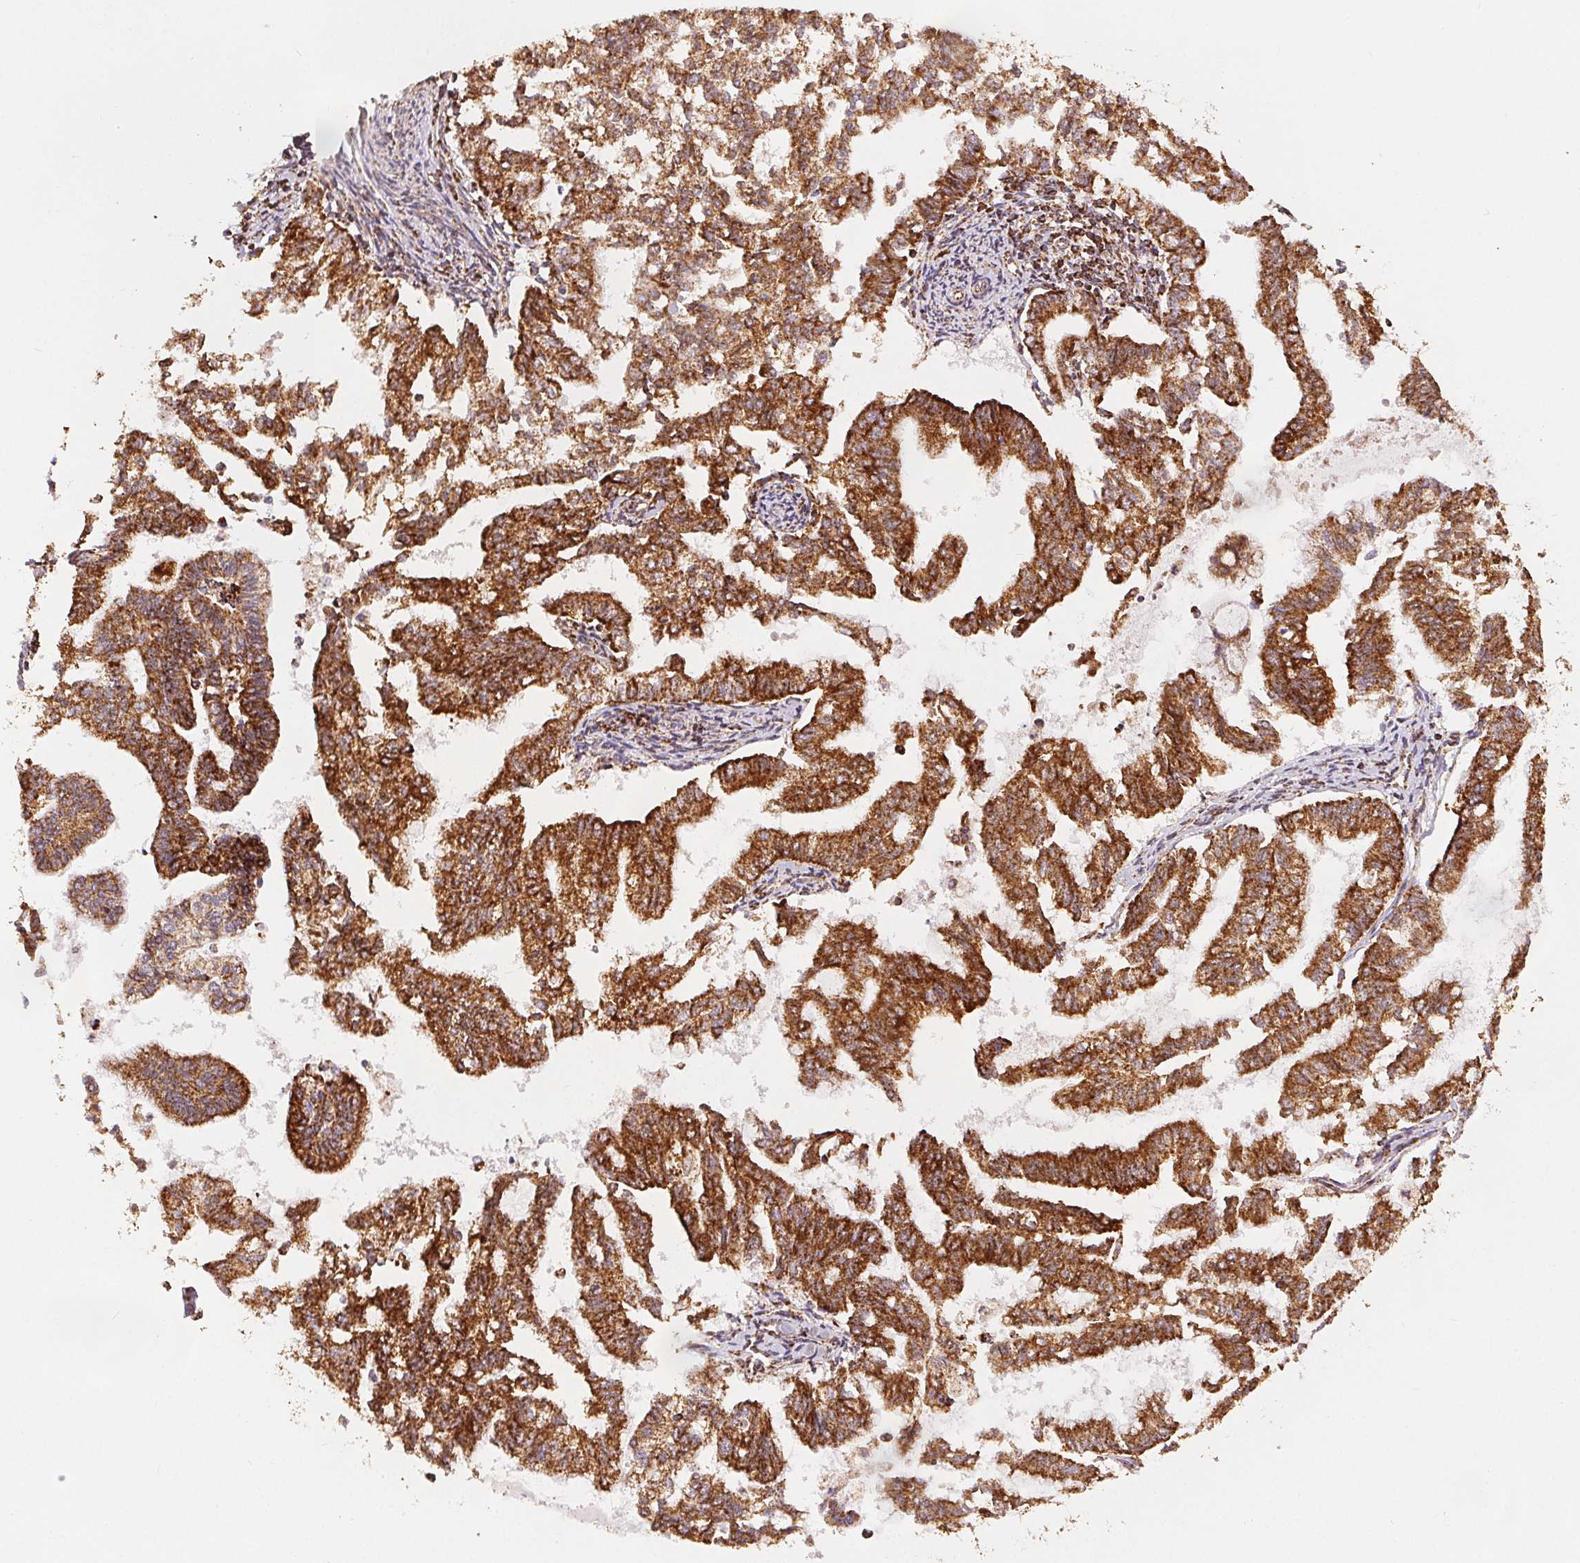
{"staining": {"intensity": "moderate", "quantity": ">75%", "location": "cytoplasmic/membranous"}, "tissue": "endometrial cancer", "cell_type": "Tumor cells", "image_type": "cancer", "snomed": [{"axis": "morphology", "description": "Adenocarcinoma, NOS"}, {"axis": "topography", "description": "Endometrium"}], "caption": "IHC histopathology image of human endometrial cancer (adenocarcinoma) stained for a protein (brown), which shows medium levels of moderate cytoplasmic/membranous positivity in approximately >75% of tumor cells.", "gene": "SDHB", "patient": {"sex": "female", "age": 79}}